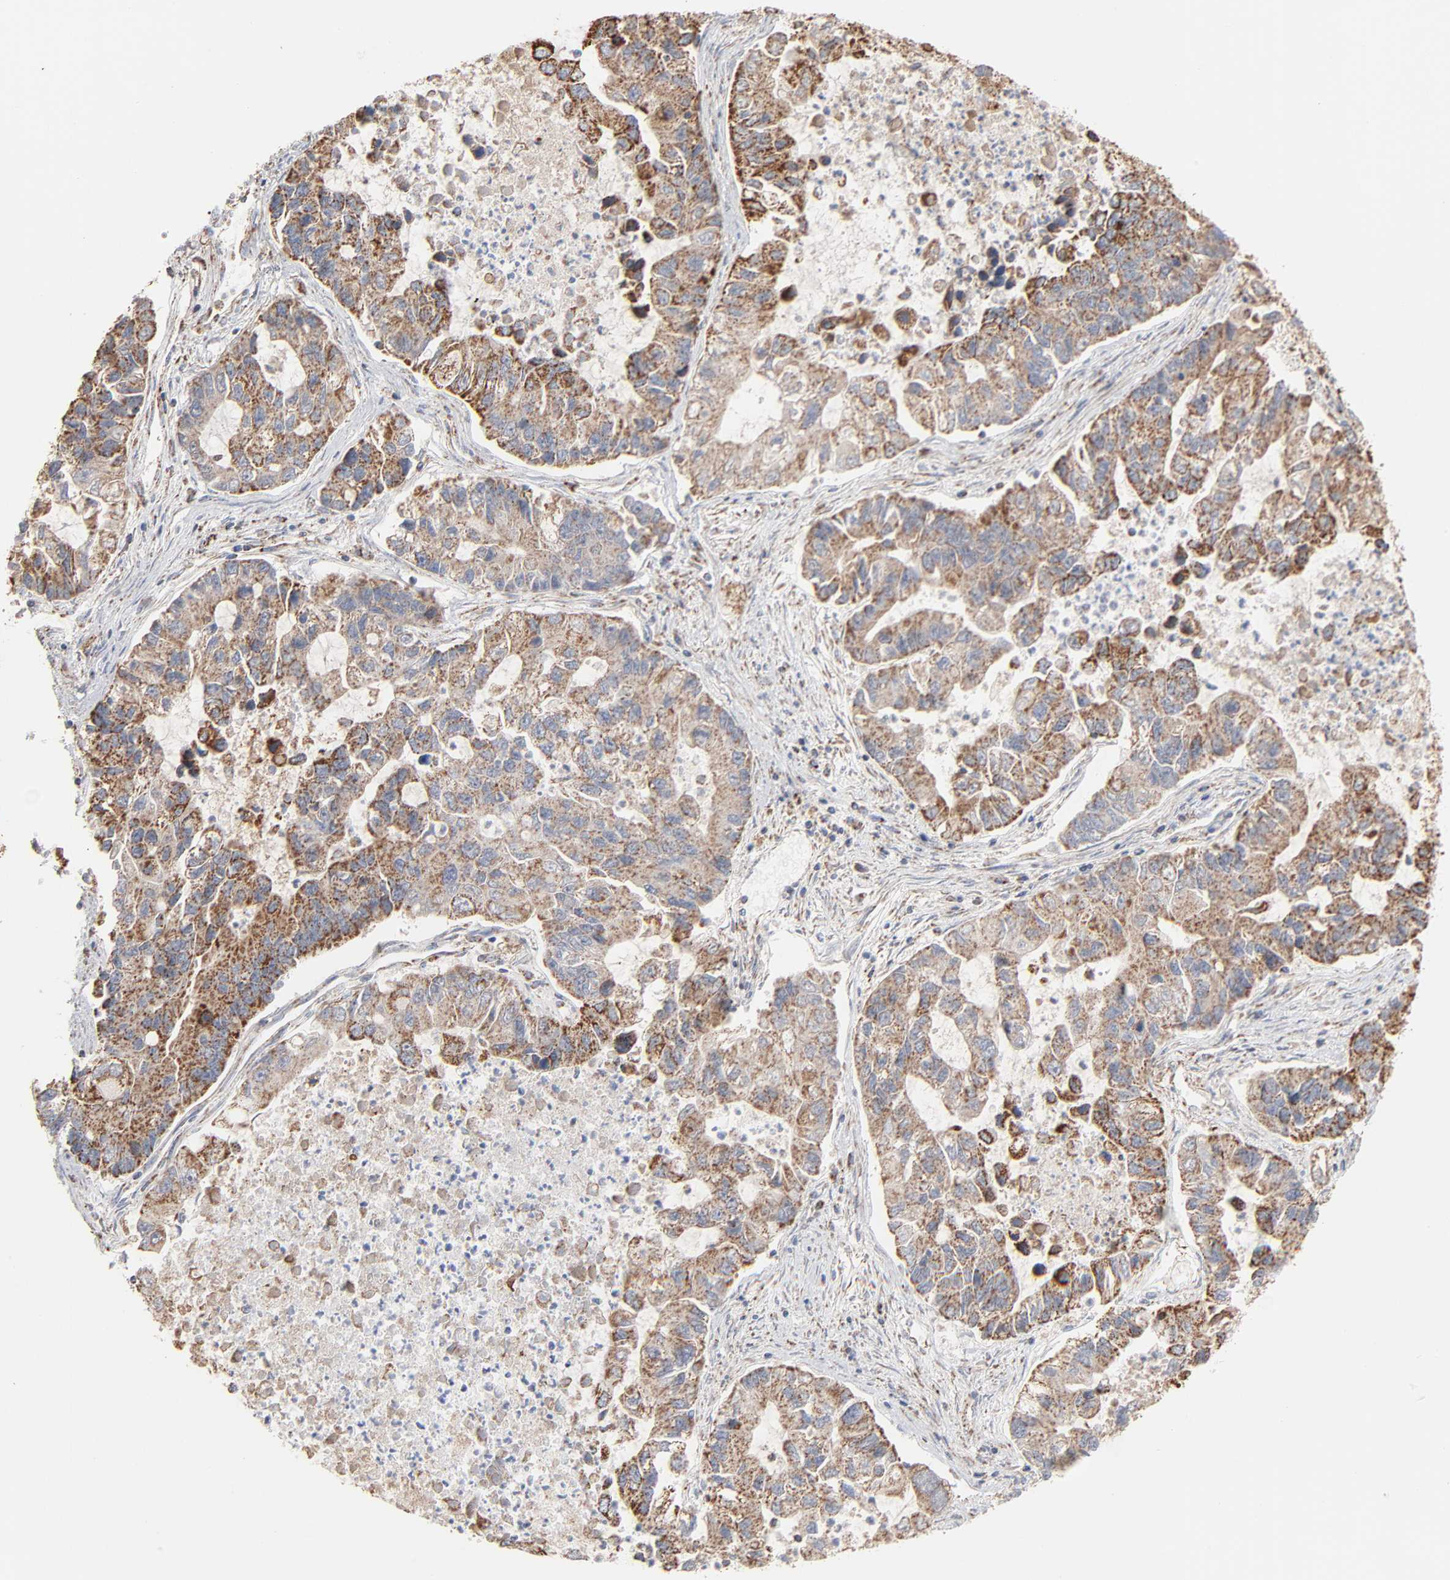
{"staining": {"intensity": "moderate", "quantity": ">75%", "location": "cytoplasmic/membranous"}, "tissue": "lung cancer", "cell_type": "Tumor cells", "image_type": "cancer", "snomed": [{"axis": "morphology", "description": "Adenocarcinoma, NOS"}, {"axis": "topography", "description": "Lung"}], "caption": "Lung adenocarcinoma stained with DAB (3,3'-diaminobenzidine) IHC shows medium levels of moderate cytoplasmic/membranous staining in about >75% of tumor cells.", "gene": "UQCRC1", "patient": {"sex": "female", "age": 51}}